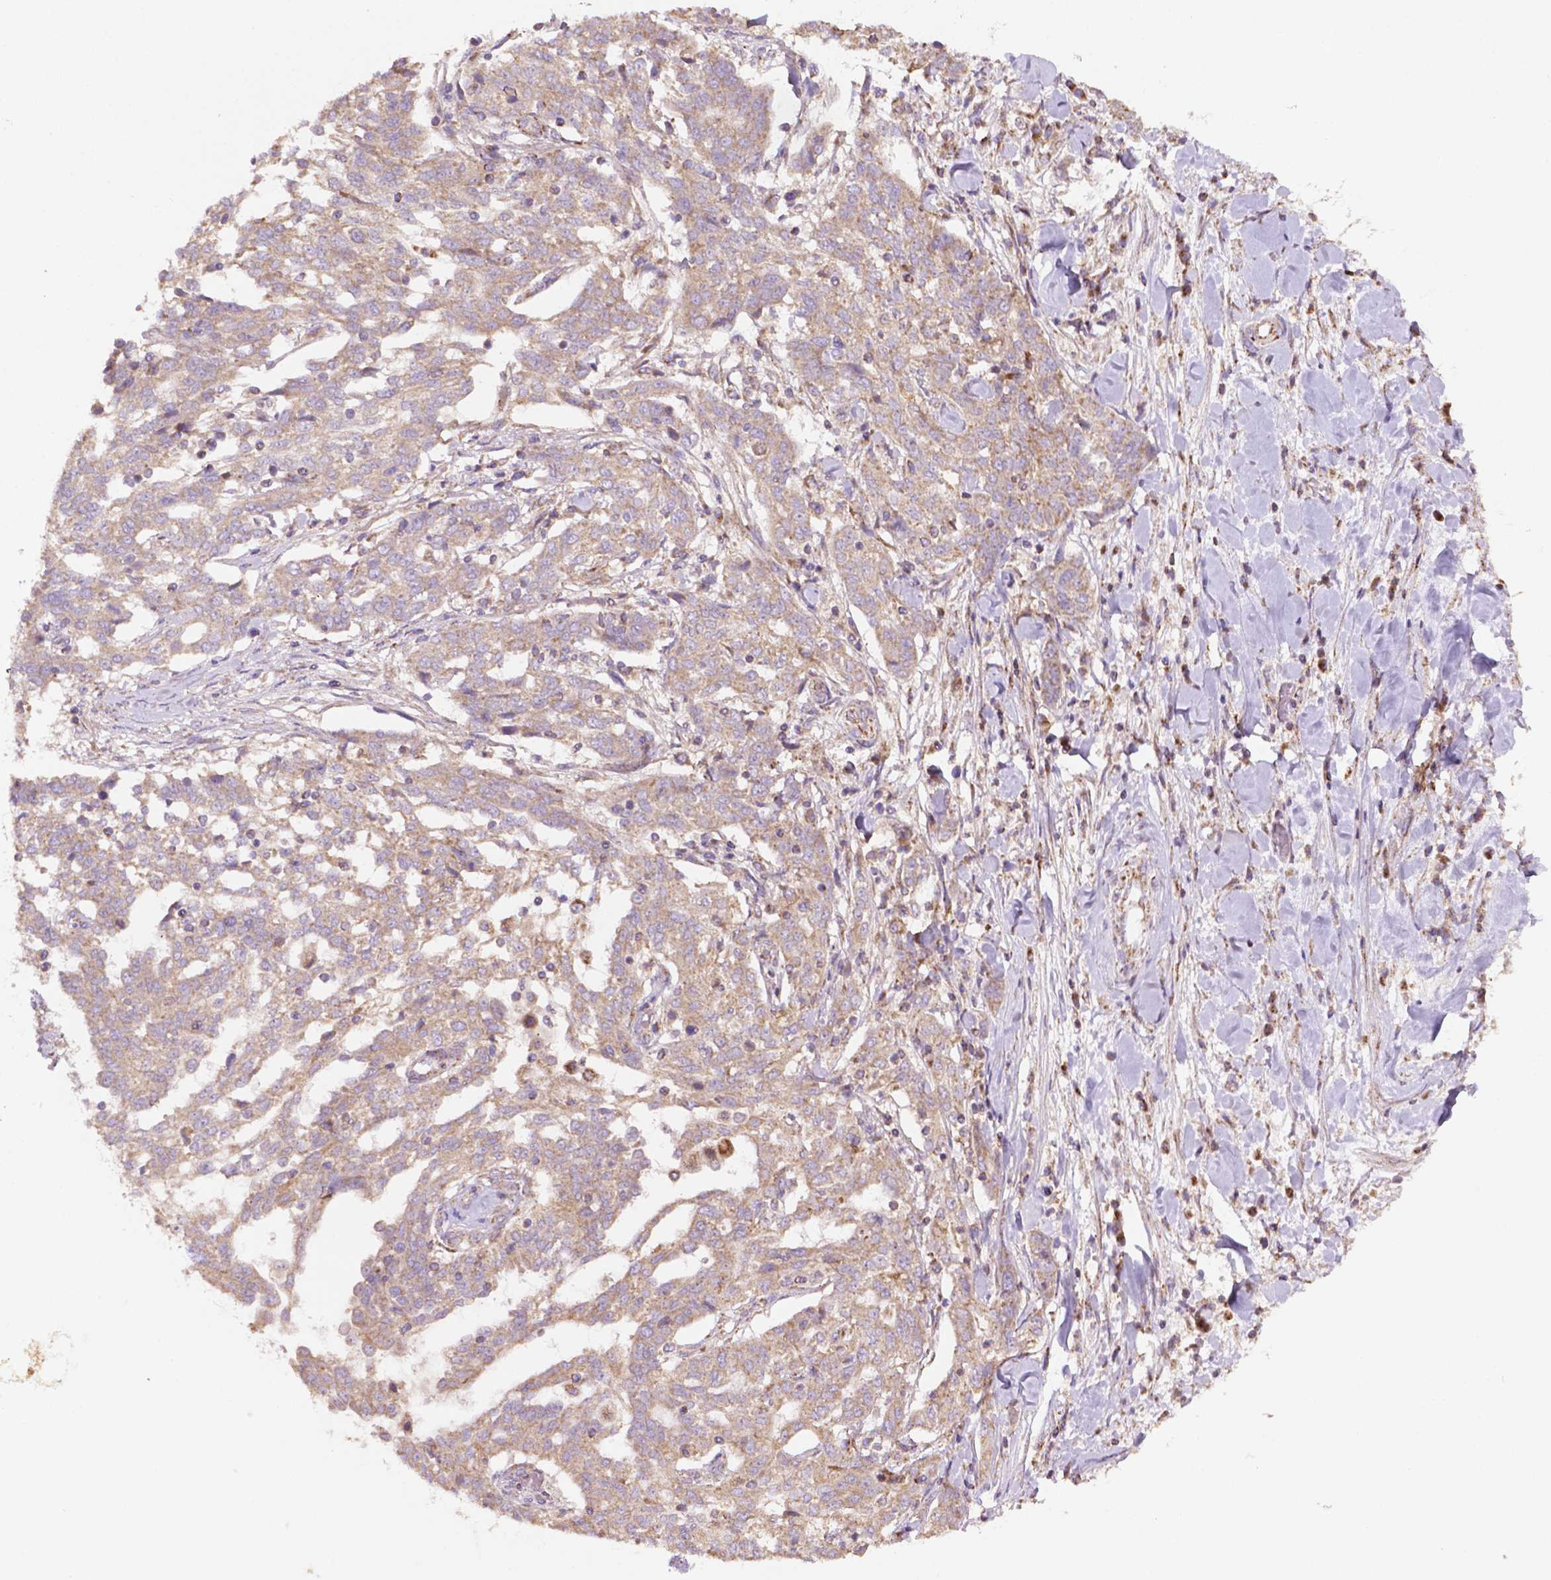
{"staining": {"intensity": "weak", "quantity": ">75%", "location": "cytoplasmic/membranous"}, "tissue": "ovarian cancer", "cell_type": "Tumor cells", "image_type": "cancer", "snomed": [{"axis": "morphology", "description": "Cystadenocarcinoma, serous, NOS"}, {"axis": "topography", "description": "Ovary"}], "caption": "Brown immunohistochemical staining in ovarian serous cystadenocarcinoma shows weak cytoplasmic/membranous staining in approximately >75% of tumor cells. (IHC, brightfield microscopy, high magnification).", "gene": "ILVBL", "patient": {"sex": "female", "age": 67}}